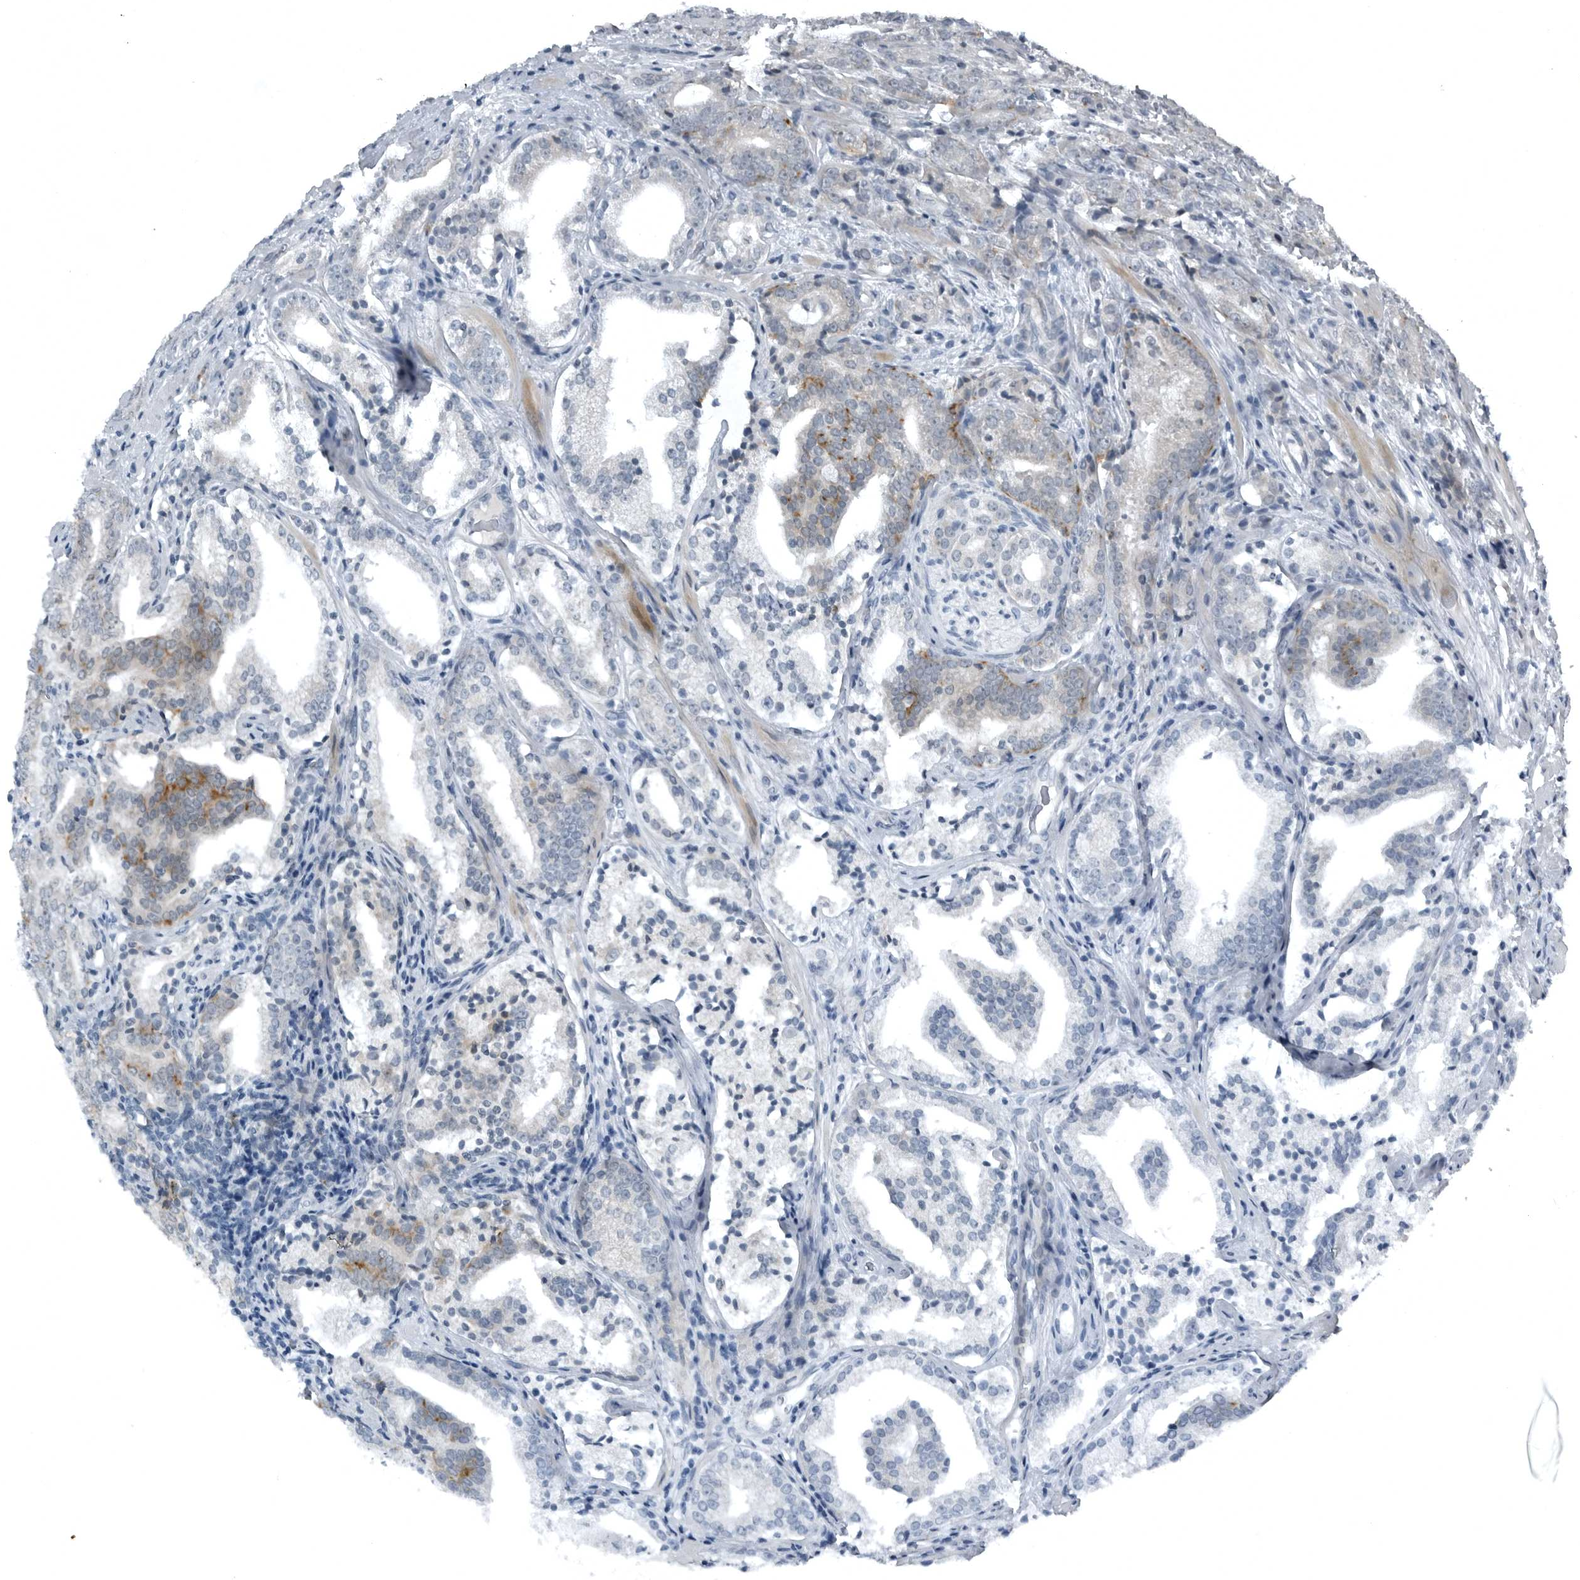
{"staining": {"intensity": "negative", "quantity": "none", "location": "none"}, "tissue": "prostate cancer", "cell_type": "Tumor cells", "image_type": "cancer", "snomed": [{"axis": "morphology", "description": "Adenocarcinoma, High grade"}, {"axis": "topography", "description": "Prostate"}], "caption": "High power microscopy micrograph of an immunohistochemistry histopathology image of prostate cancer (adenocarcinoma (high-grade)), revealing no significant positivity in tumor cells.", "gene": "GAK", "patient": {"sex": "male", "age": 57}}